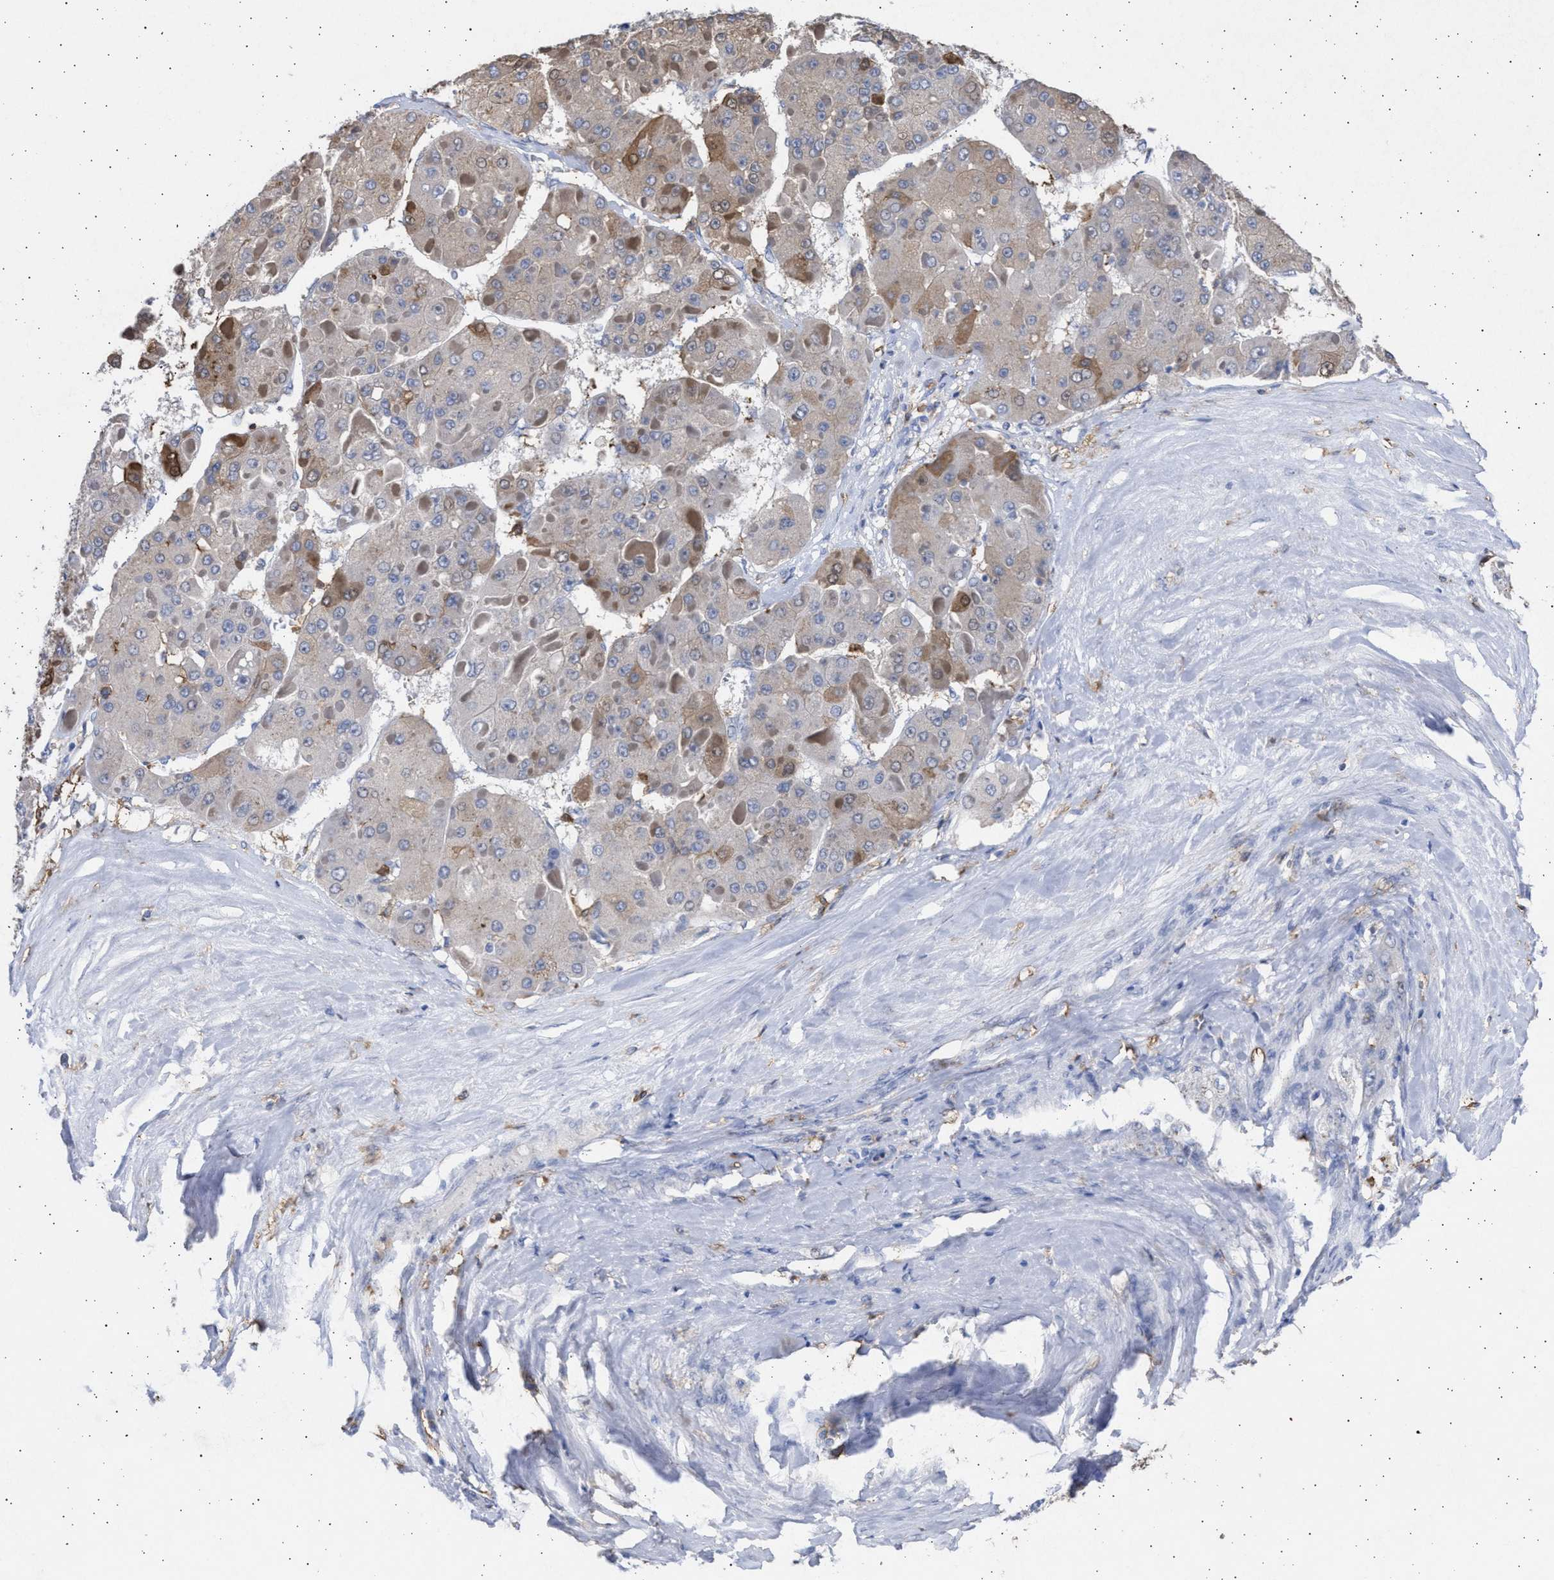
{"staining": {"intensity": "weak", "quantity": "25%-75%", "location": "cytoplasmic/membranous"}, "tissue": "liver cancer", "cell_type": "Tumor cells", "image_type": "cancer", "snomed": [{"axis": "morphology", "description": "Carcinoma, Hepatocellular, NOS"}, {"axis": "topography", "description": "Liver"}], "caption": "Liver cancer (hepatocellular carcinoma) stained with a brown dye reveals weak cytoplasmic/membranous positive positivity in about 25%-75% of tumor cells.", "gene": "FCER1A", "patient": {"sex": "female", "age": 73}}